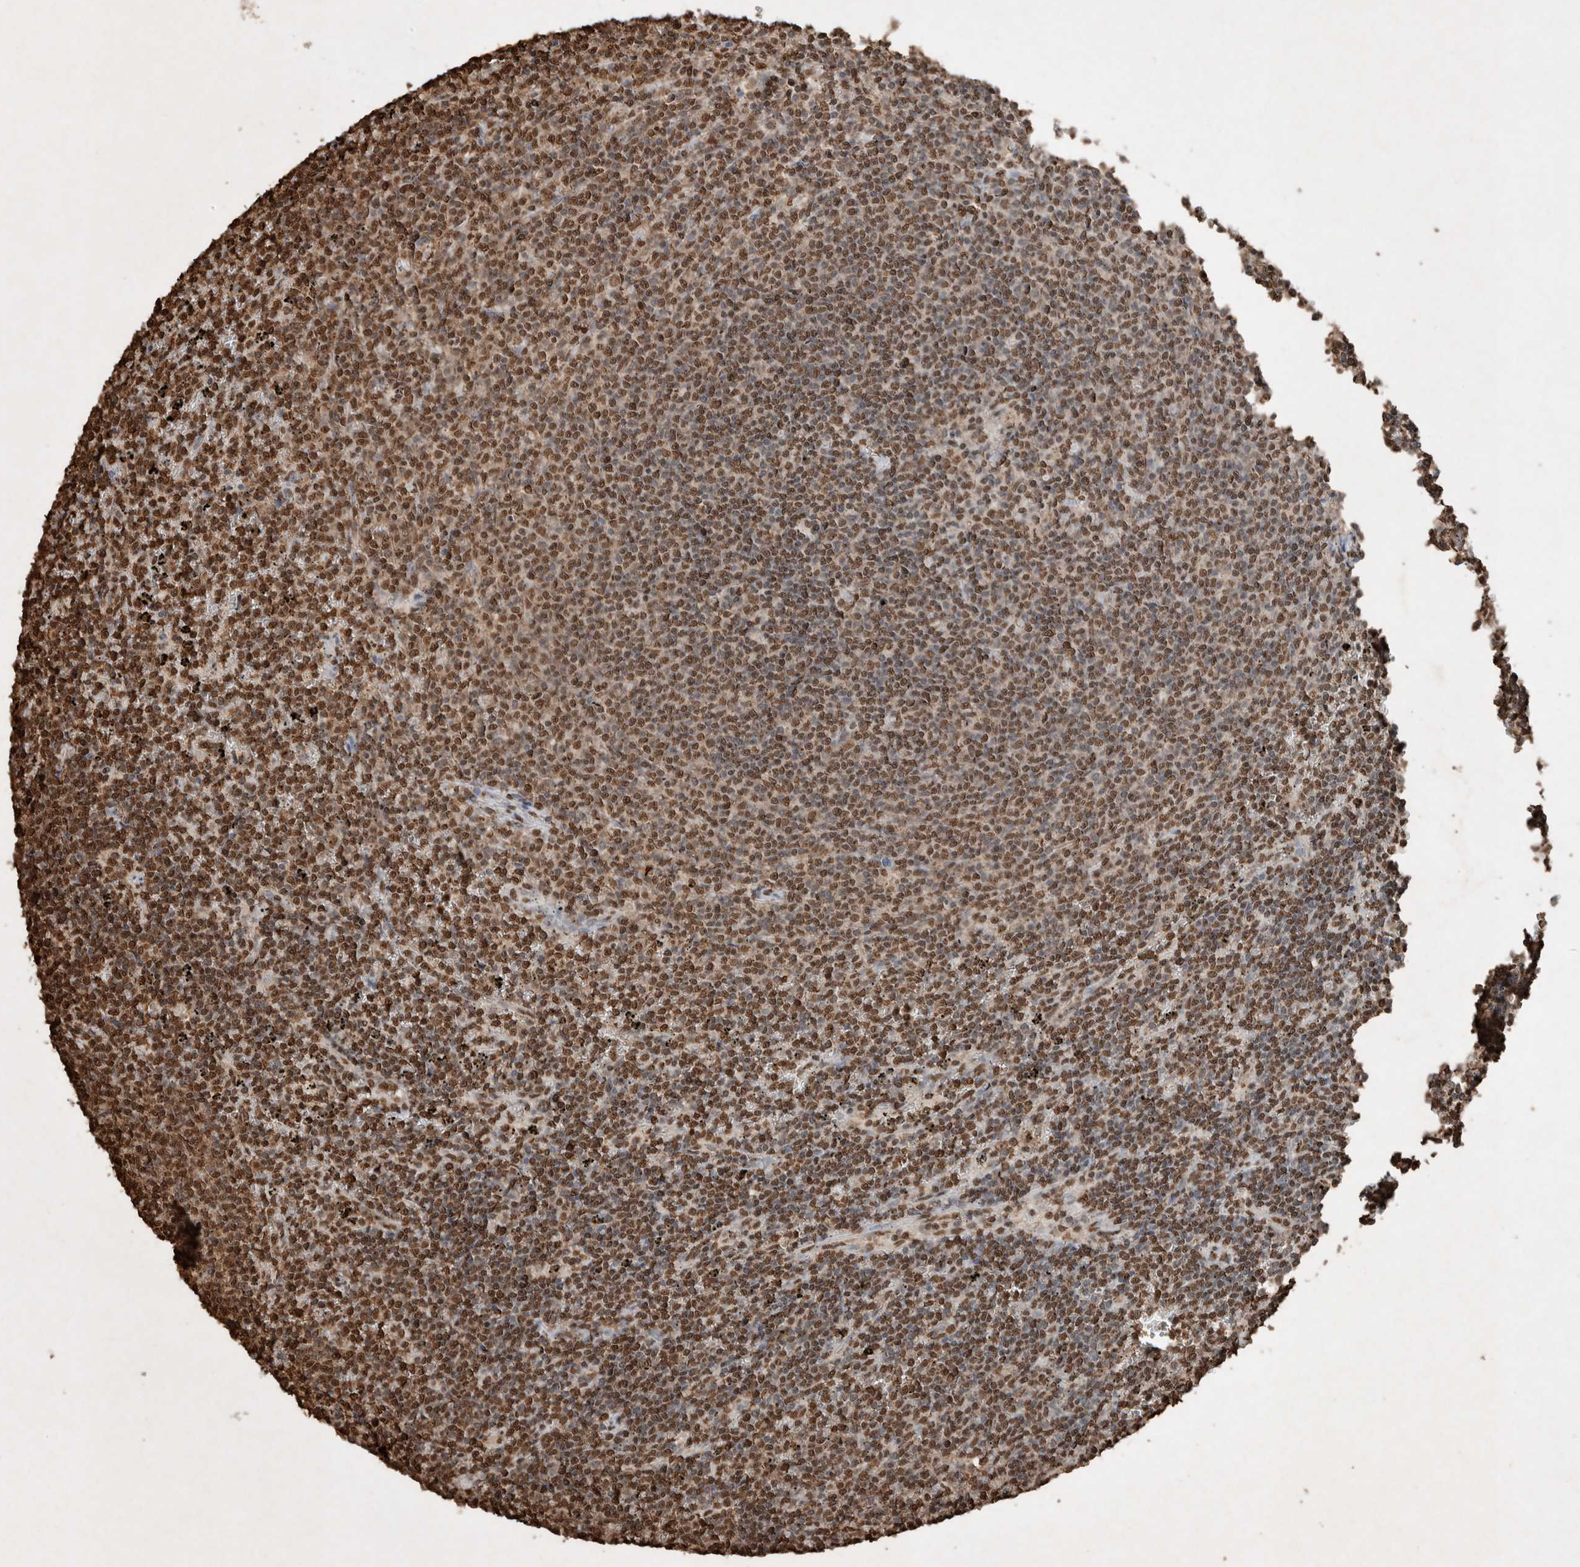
{"staining": {"intensity": "moderate", "quantity": ">75%", "location": "nuclear"}, "tissue": "lymphoma", "cell_type": "Tumor cells", "image_type": "cancer", "snomed": [{"axis": "morphology", "description": "Malignant lymphoma, non-Hodgkin's type, Low grade"}, {"axis": "topography", "description": "Spleen"}], "caption": "Protein staining of malignant lymphoma, non-Hodgkin's type (low-grade) tissue shows moderate nuclear positivity in approximately >75% of tumor cells.", "gene": "FSTL3", "patient": {"sex": "female", "age": 50}}